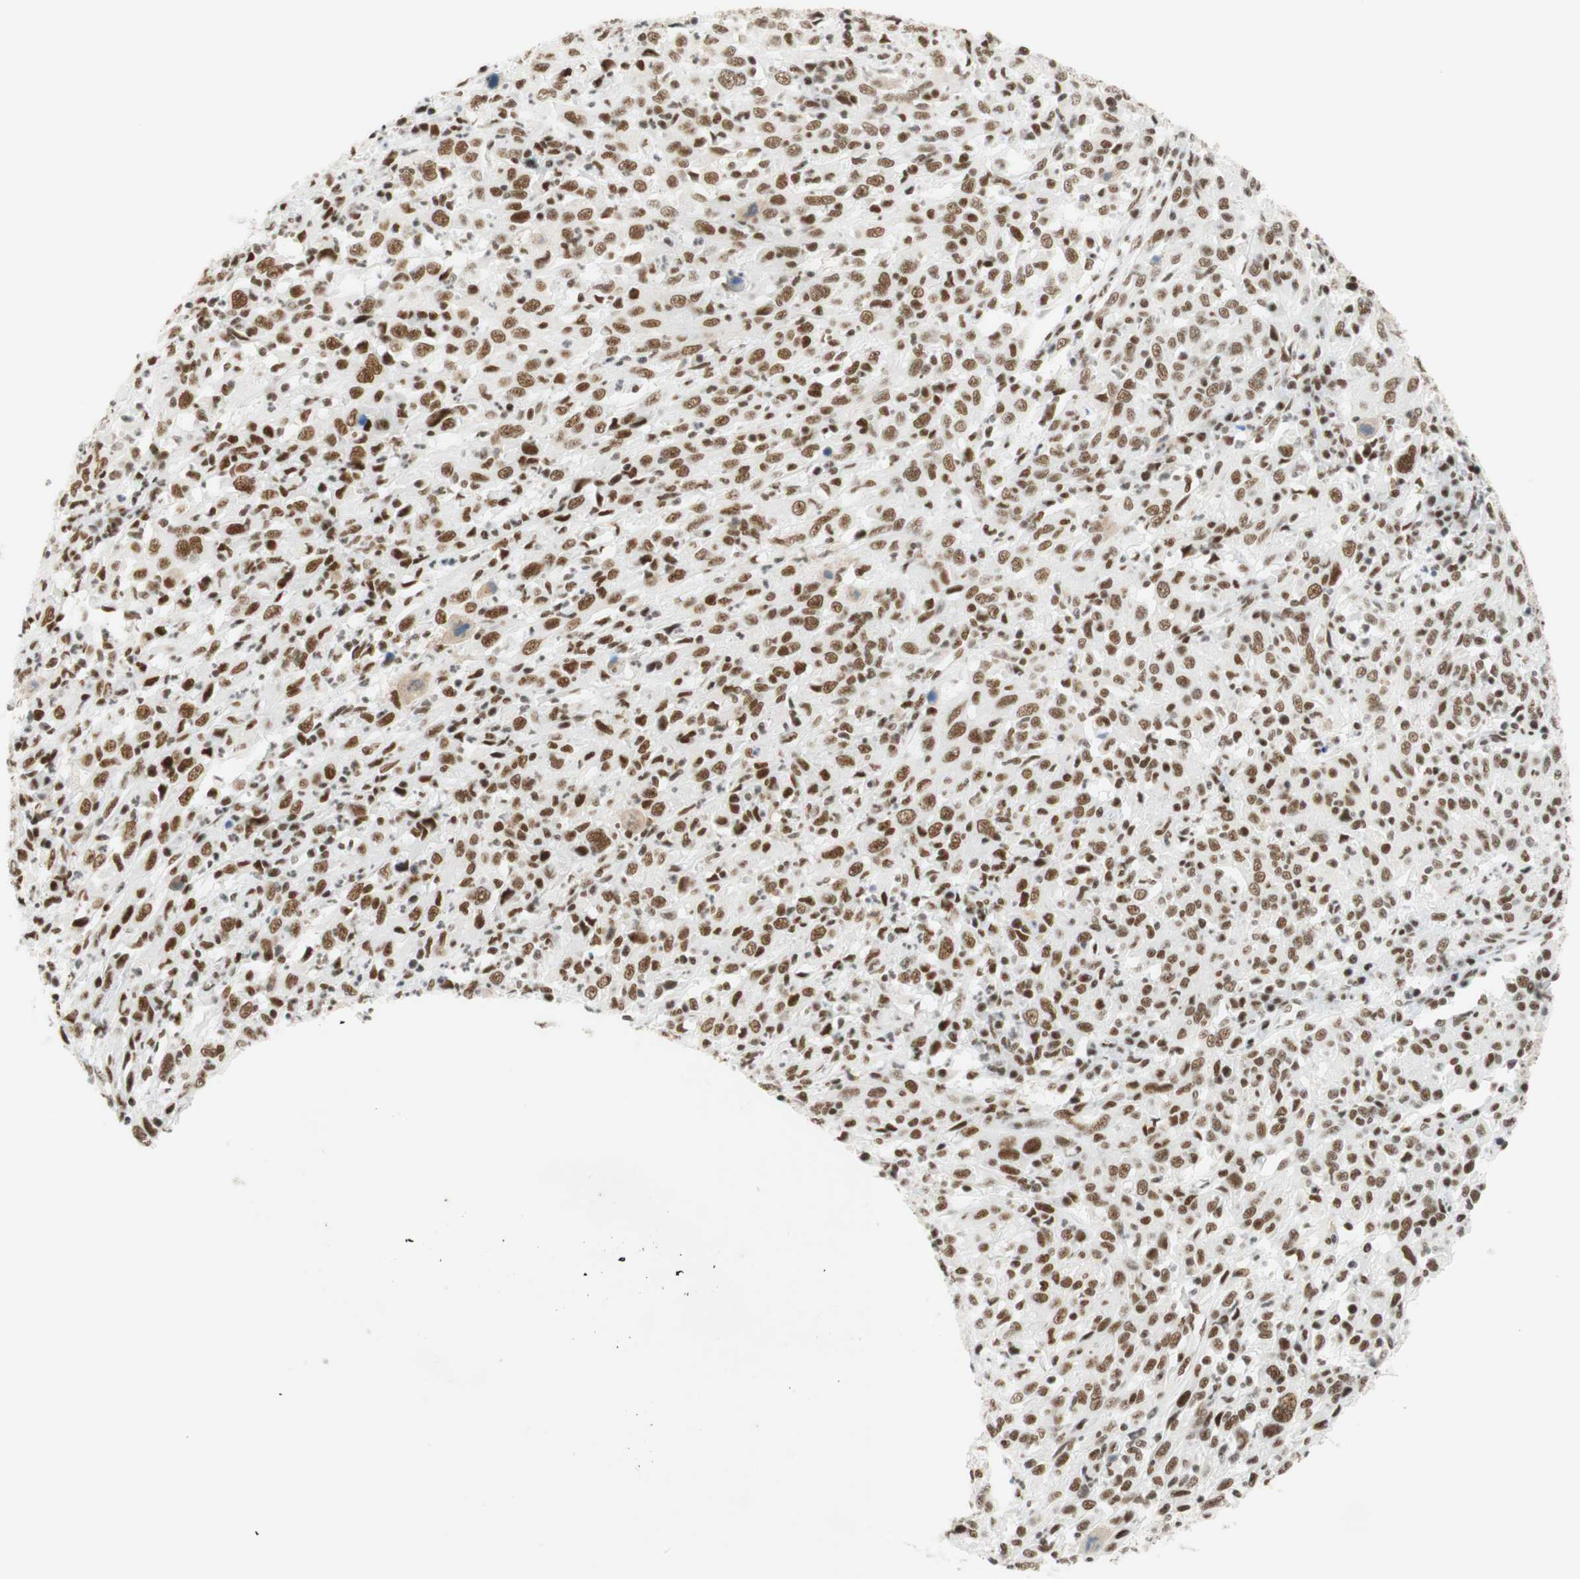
{"staining": {"intensity": "moderate", "quantity": ">75%", "location": "nuclear"}, "tissue": "cervical cancer", "cell_type": "Tumor cells", "image_type": "cancer", "snomed": [{"axis": "morphology", "description": "Squamous cell carcinoma, NOS"}, {"axis": "topography", "description": "Cervix"}], "caption": "Immunohistochemistry image of neoplastic tissue: squamous cell carcinoma (cervical) stained using immunohistochemistry displays medium levels of moderate protein expression localized specifically in the nuclear of tumor cells, appearing as a nuclear brown color.", "gene": "RNF20", "patient": {"sex": "female", "age": 46}}